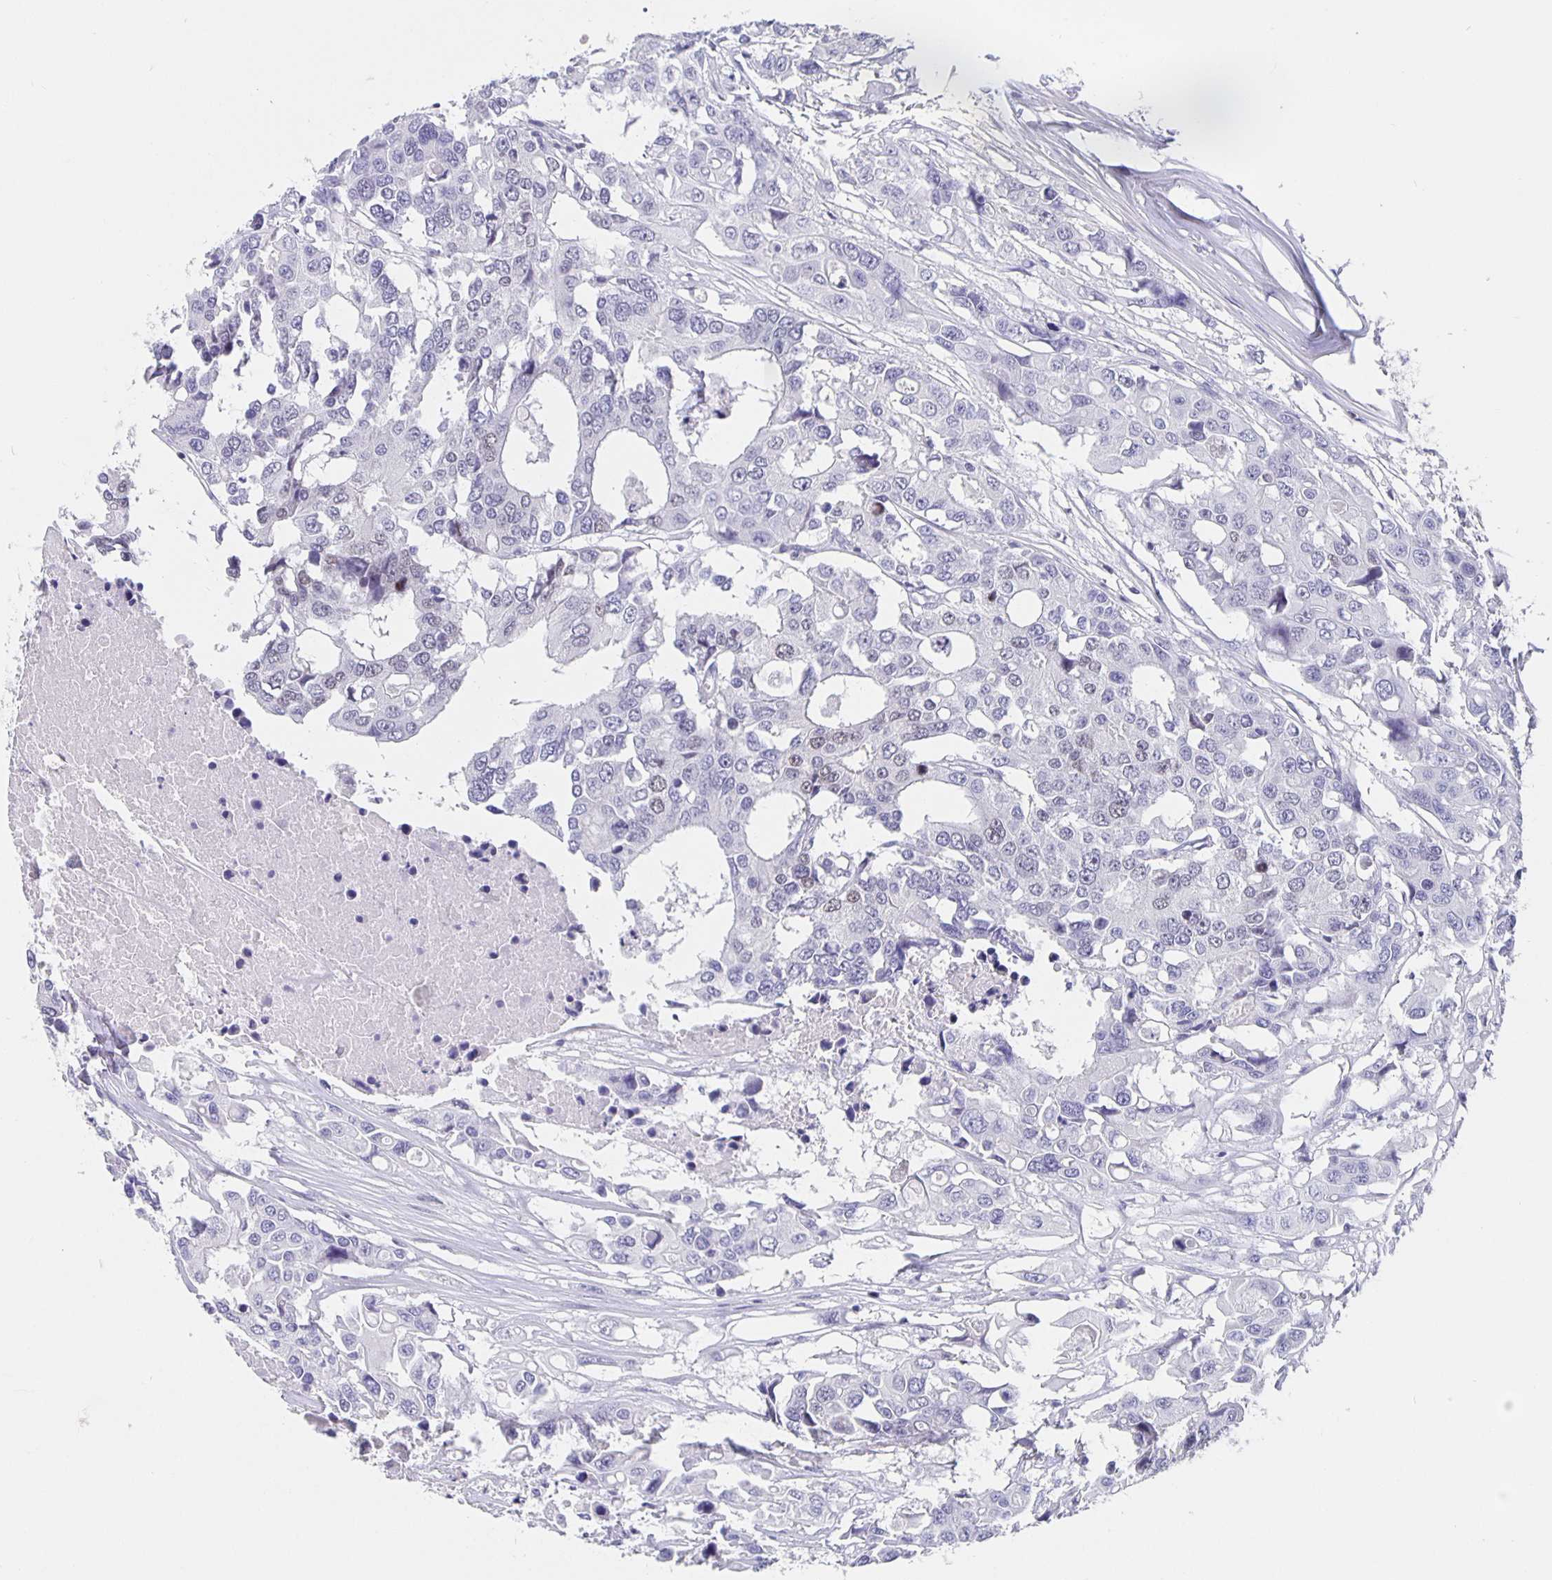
{"staining": {"intensity": "weak", "quantity": "<25%", "location": "nuclear"}, "tissue": "colorectal cancer", "cell_type": "Tumor cells", "image_type": "cancer", "snomed": [{"axis": "morphology", "description": "Adenocarcinoma, NOS"}, {"axis": "topography", "description": "Colon"}], "caption": "Immunohistochemical staining of human colorectal cancer (adenocarcinoma) shows no significant expression in tumor cells.", "gene": "SATB2", "patient": {"sex": "male", "age": 77}}